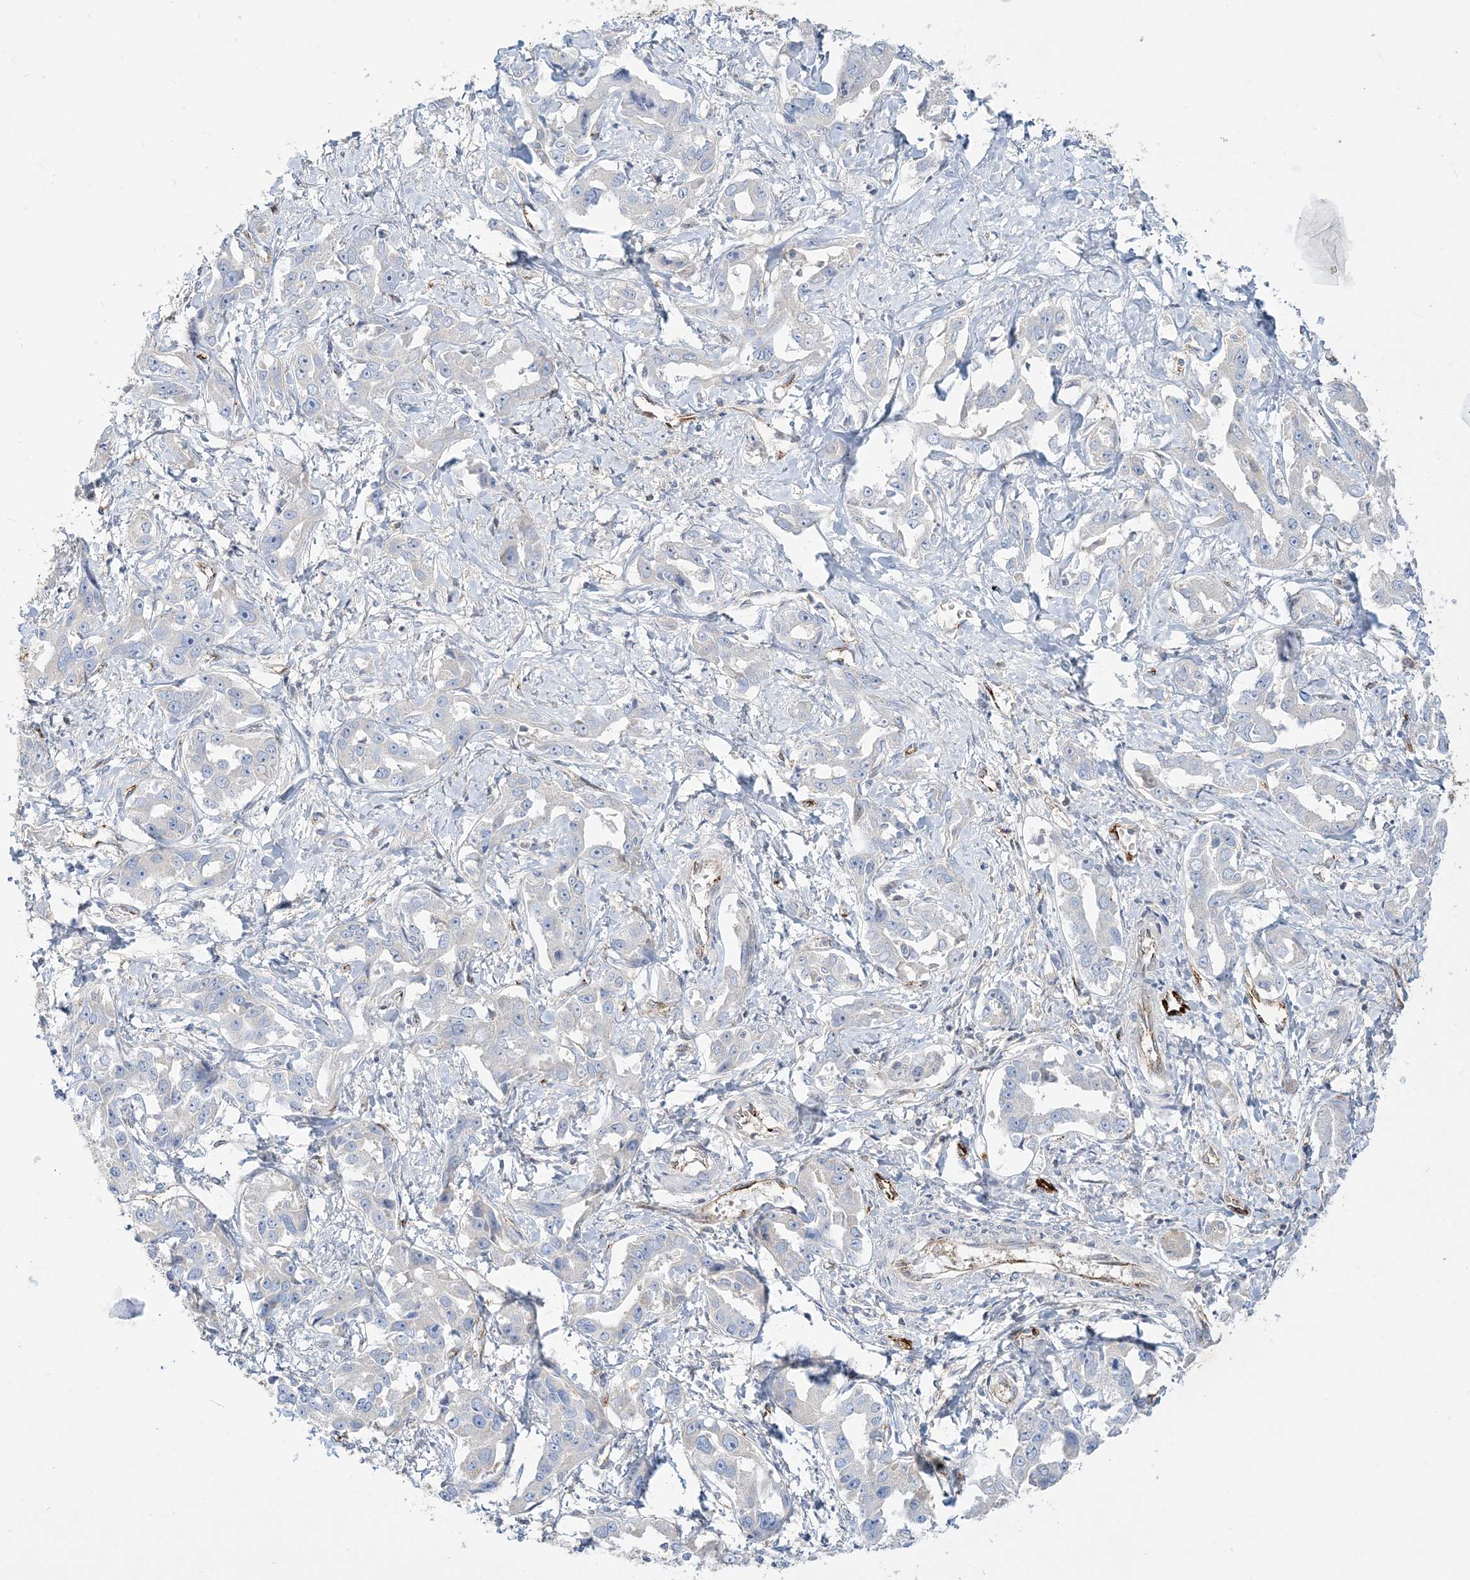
{"staining": {"intensity": "negative", "quantity": "none", "location": "none"}, "tissue": "liver cancer", "cell_type": "Tumor cells", "image_type": "cancer", "snomed": [{"axis": "morphology", "description": "Cholangiocarcinoma"}, {"axis": "topography", "description": "Liver"}], "caption": "Tumor cells are negative for brown protein staining in liver cancer (cholangiocarcinoma).", "gene": "INPP1", "patient": {"sex": "male", "age": 59}}